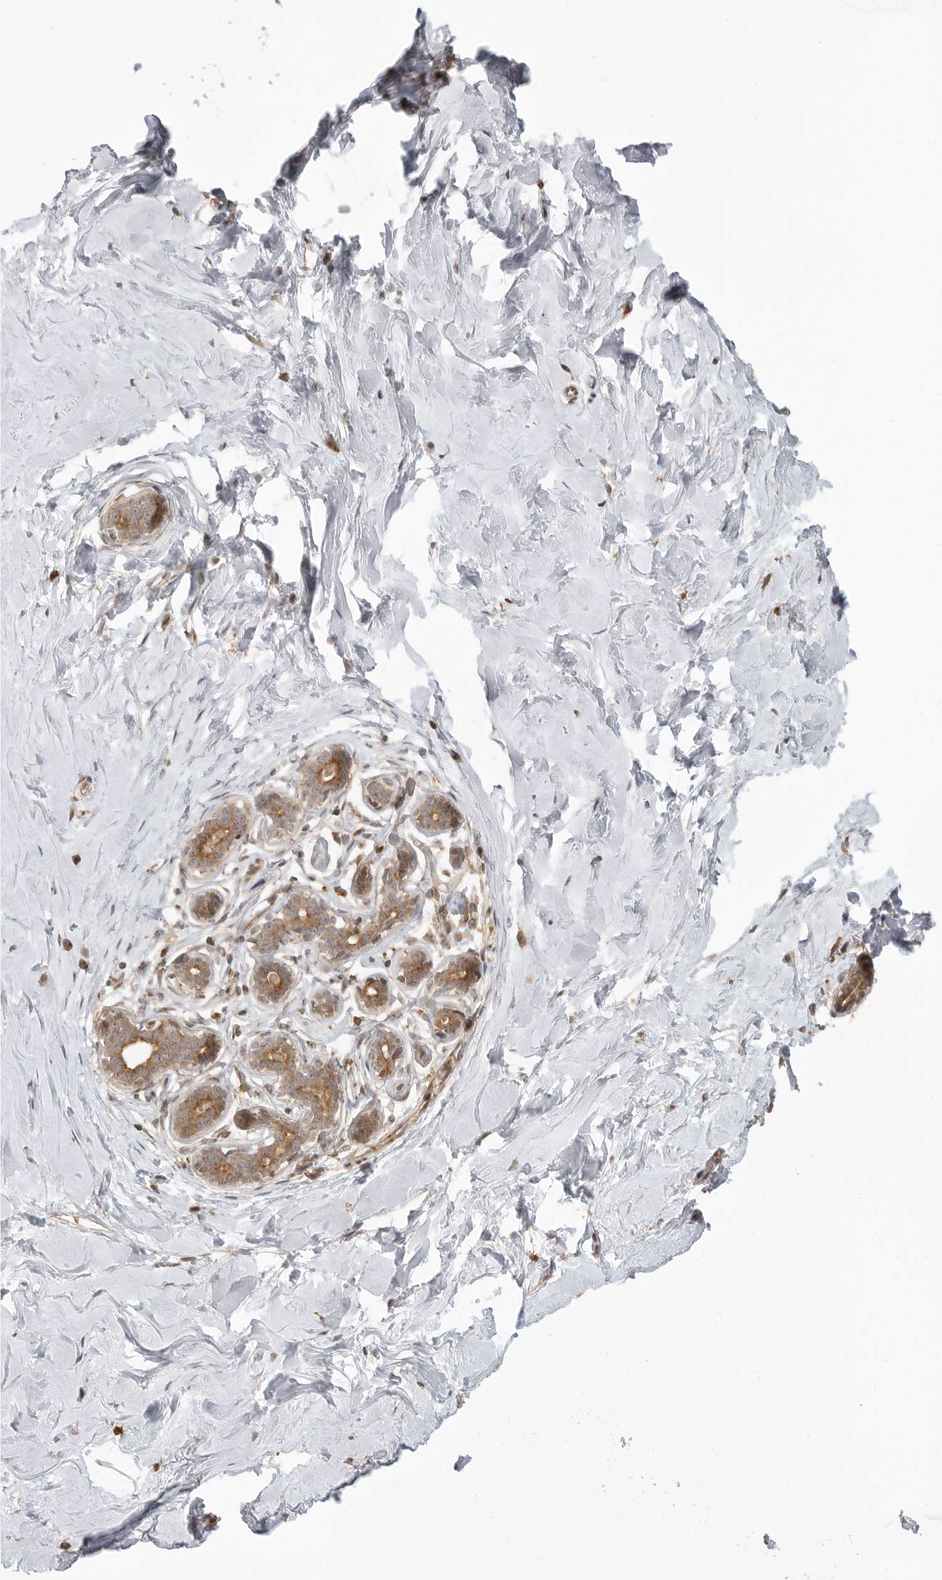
{"staining": {"intensity": "negative", "quantity": "none", "location": "none"}, "tissue": "breast", "cell_type": "Adipocytes", "image_type": "normal", "snomed": [{"axis": "morphology", "description": "Normal tissue, NOS"}, {"axis": "morphology", "description": "Adenoma, NOS"}, {"axis": "topography", "description": "Breast"}], "caption": "Micrograph shows no significant protein staining in adipocytes of unremarkable breast. The staining was performed using DAB to visualize the protein expression in brown, while the nuclei were stained in blue with hematoxylin (Magnification: 20x).", "gene": "FAT3", "patient": {"sex": "female", "age": 23}}